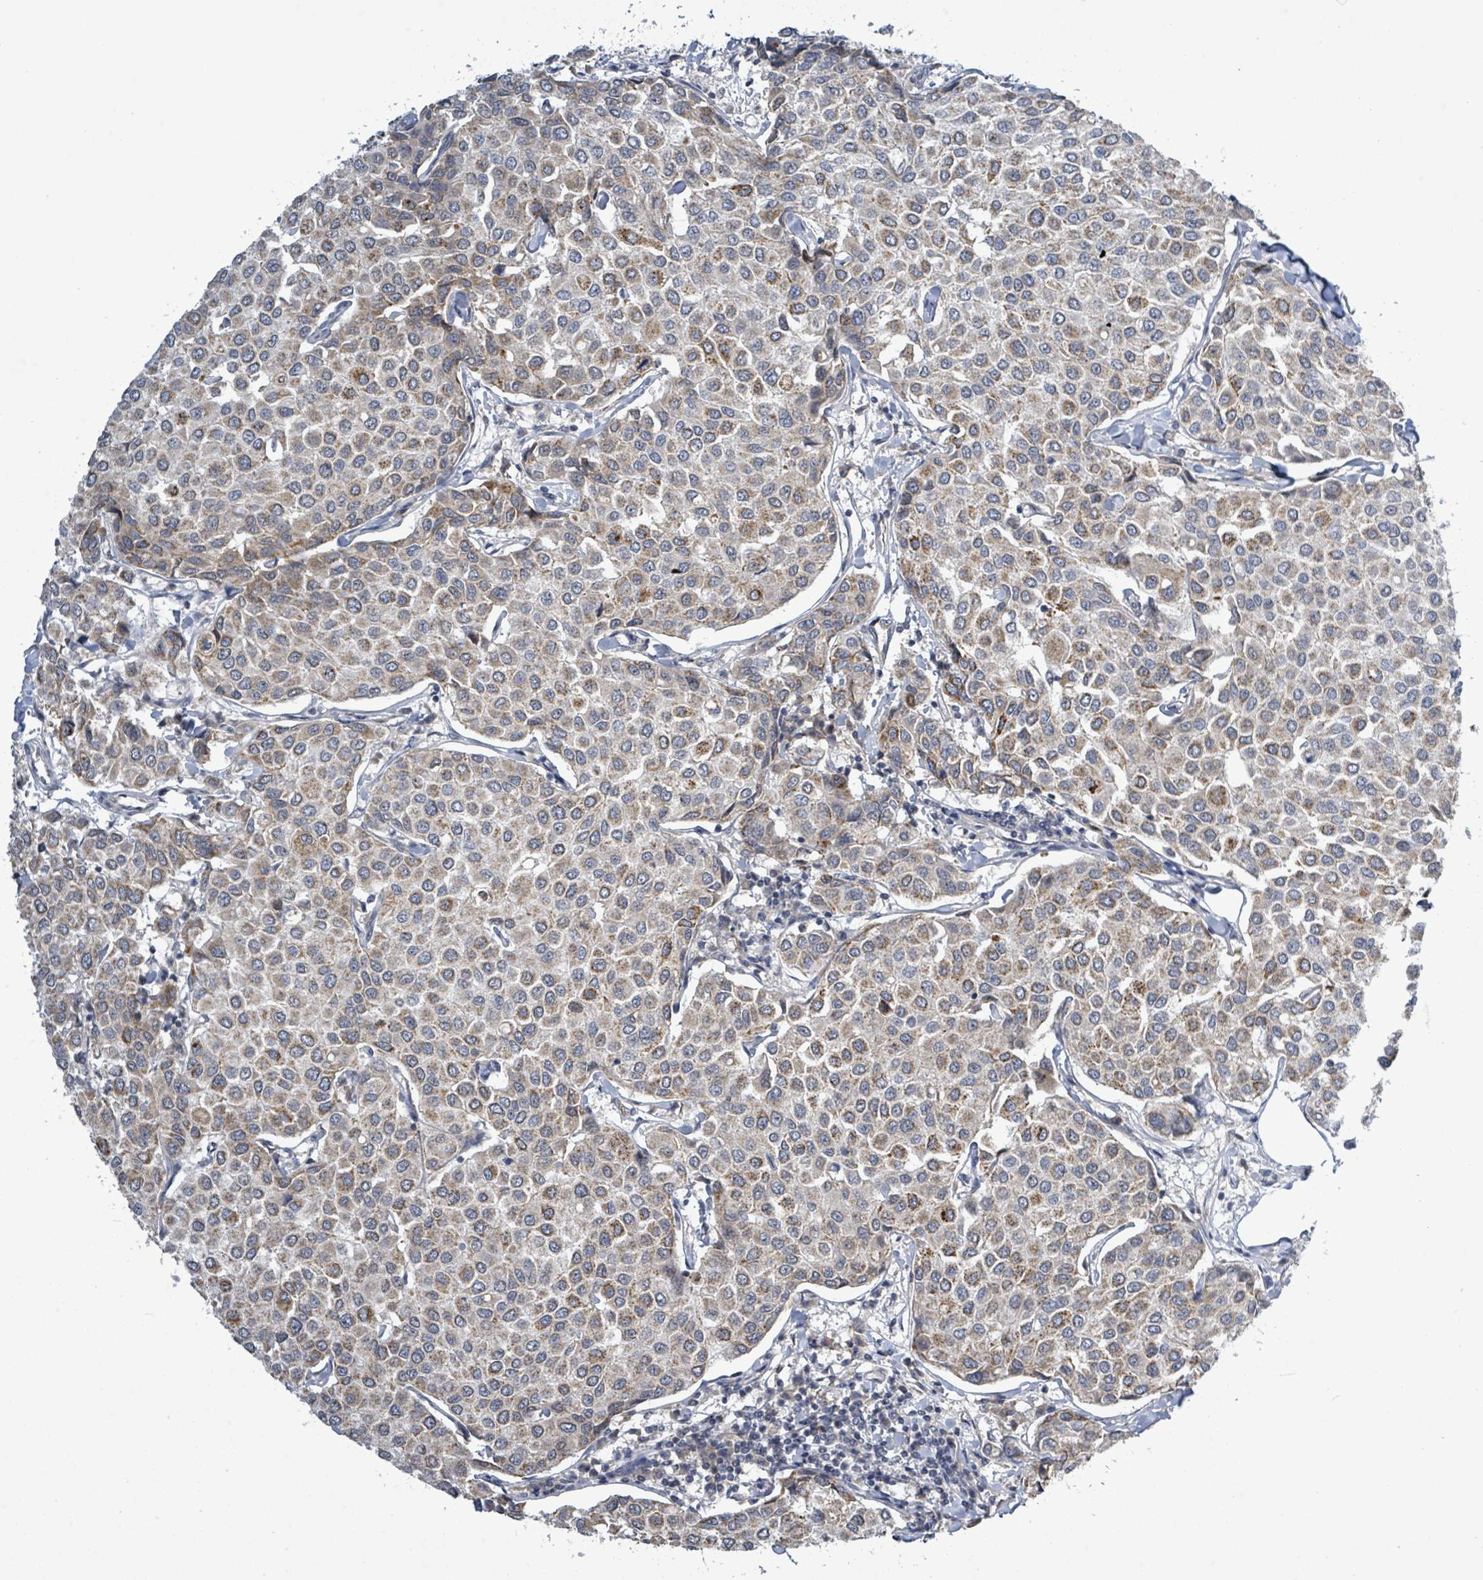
{"staining": {"intensity": "weak", "quantity": ">75%", "location": "cytoplasmic/membranous"}, "tissue": "breast cancer", "cell_type": "Tumor cells", "image_type": "cancer", "snomed": [{"axis": "morphology", "description": "Duct carcinoma"}, {"axis": "topography", "description": "Breast"}], "caption": "Immunohistochemical staining of human breast cancer (infiltrating ductal carcinoma) displays low levels of weak cytoplasmic/membranous expression in approximately >75% of tumor cells.", "gene": "COQ10B", "patient": {"sex": "female", "age": 55}}